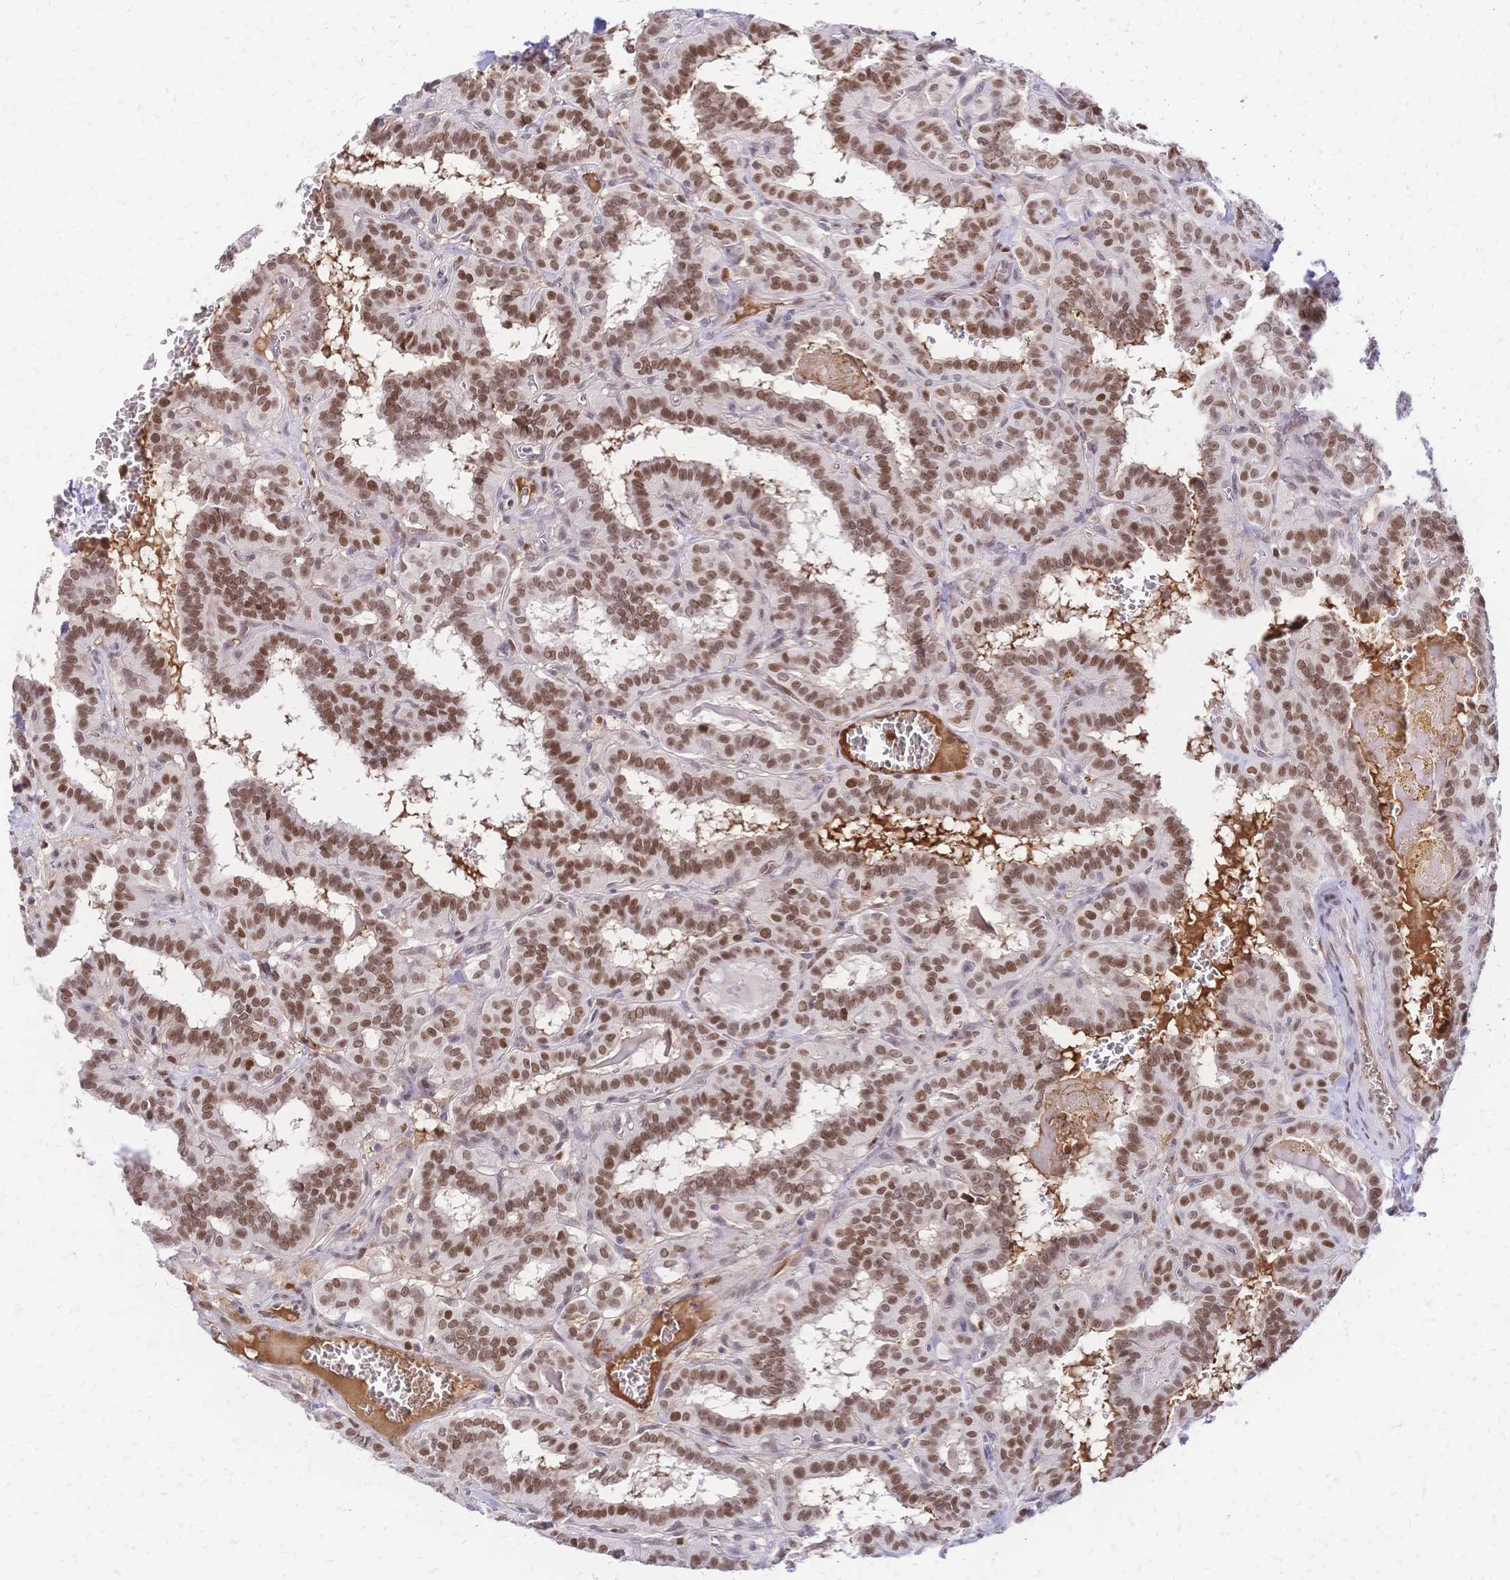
{"staining": {"intensity": "moderate", "quantity": ">75%", "location": "nuclear"}, "tissue": "thyroid cancer", "cell_type": "Tumor cells", "image_type": "cancer", "snomed": [{"axis": "morphology", "description": "Papillary adenocarcinoma, NOS"}, {"axis": "topography", "description": "Thyroid gland"}], "caption": "Protein expression analysis of human papillary adenocarcinoma (thyroid) reveals moderate nuclear expression in about >75% of tumor cells.", "gene": "NFIC", "patient": {"sex": "female", "age": 21}}